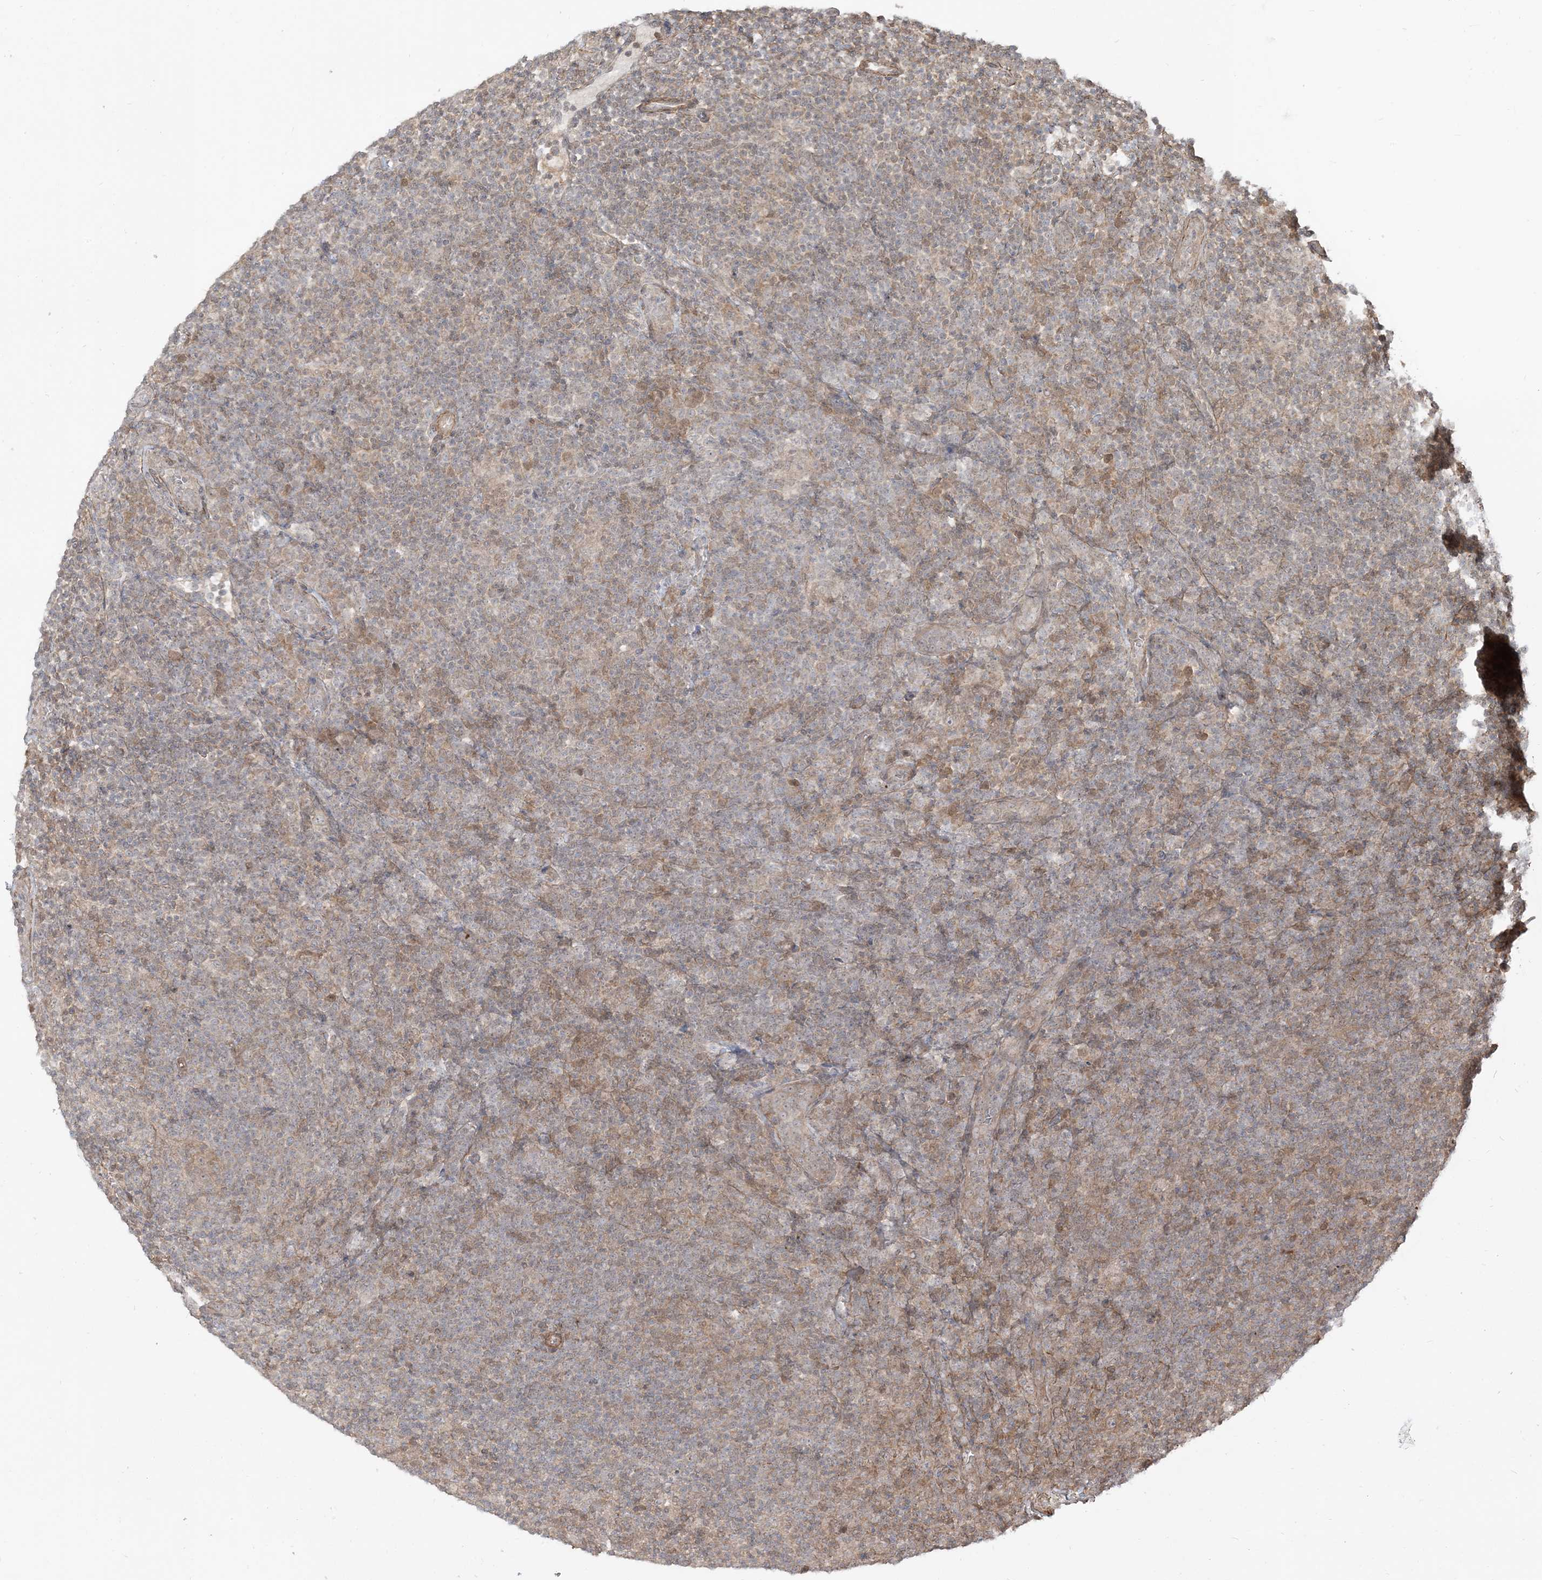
{"staining": {"intensity": "weak", "quantity": "25%-75%", "location": "cytoplasmic/membranous"}, "tissue": "lymphoma", "cell_type": "Tumor cells", "image_type": "cancer", "snomed": [{"axis": "morphology", "description": "Hodgkin's disease, NOS"}, {"axis": "topography", "description": "Lymph node"}], "caption": "Protein analysis of Hodgkin's disease tissue demonstrates weak cytoplasmic/membranous positivity in approximately 25%-75% of tumor cells. The protein is stained brown, and the nuclei are stained in blue (DAB (3,3'-diaminobenzidine) IHC with brightfield microscopy, high magnification).", "gene": "TBCC", "patient": {"sex": "female", "age": 57}}